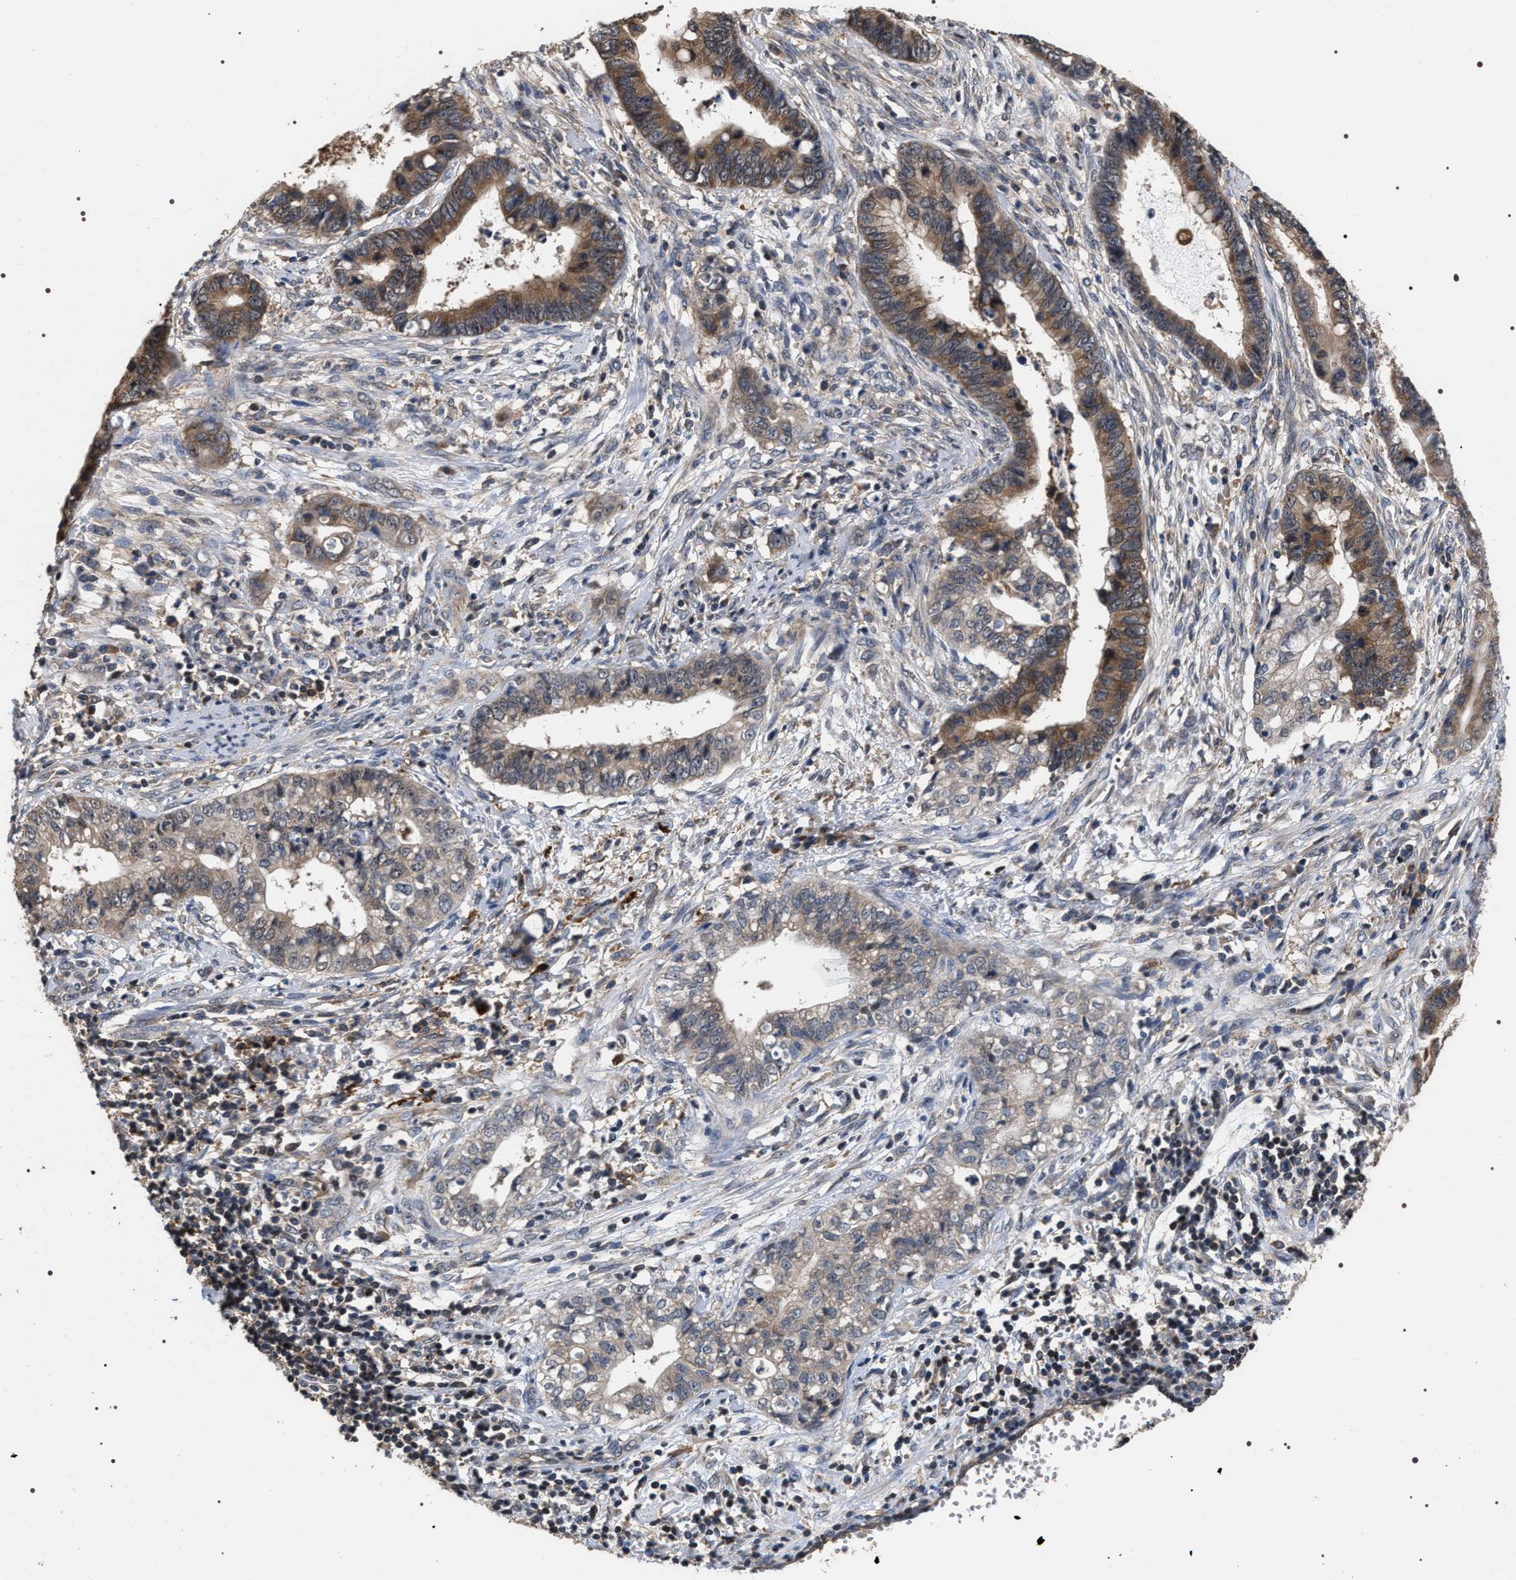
{"staining": {"intensity": "moderate", "quantity": ">75%", "location": "cytoplasmic/membranous"}, "tissue": "cervical cancer", "cell_type": "Tumor cells", "image_type": "cancer", "snomed": [{"axis": "morphology", "description": "Adenocarcinoma, NOS"}, {"axis": "topography", "description": "Cervix"}], "caption": "Tumor cells demonstrate medium levels of moderate cytoplasmic/membranous expression in approximately >75% of cells in cervical cancer.", "gene": "UPF3A", "patient": {"sex": "female", "age": 44}}